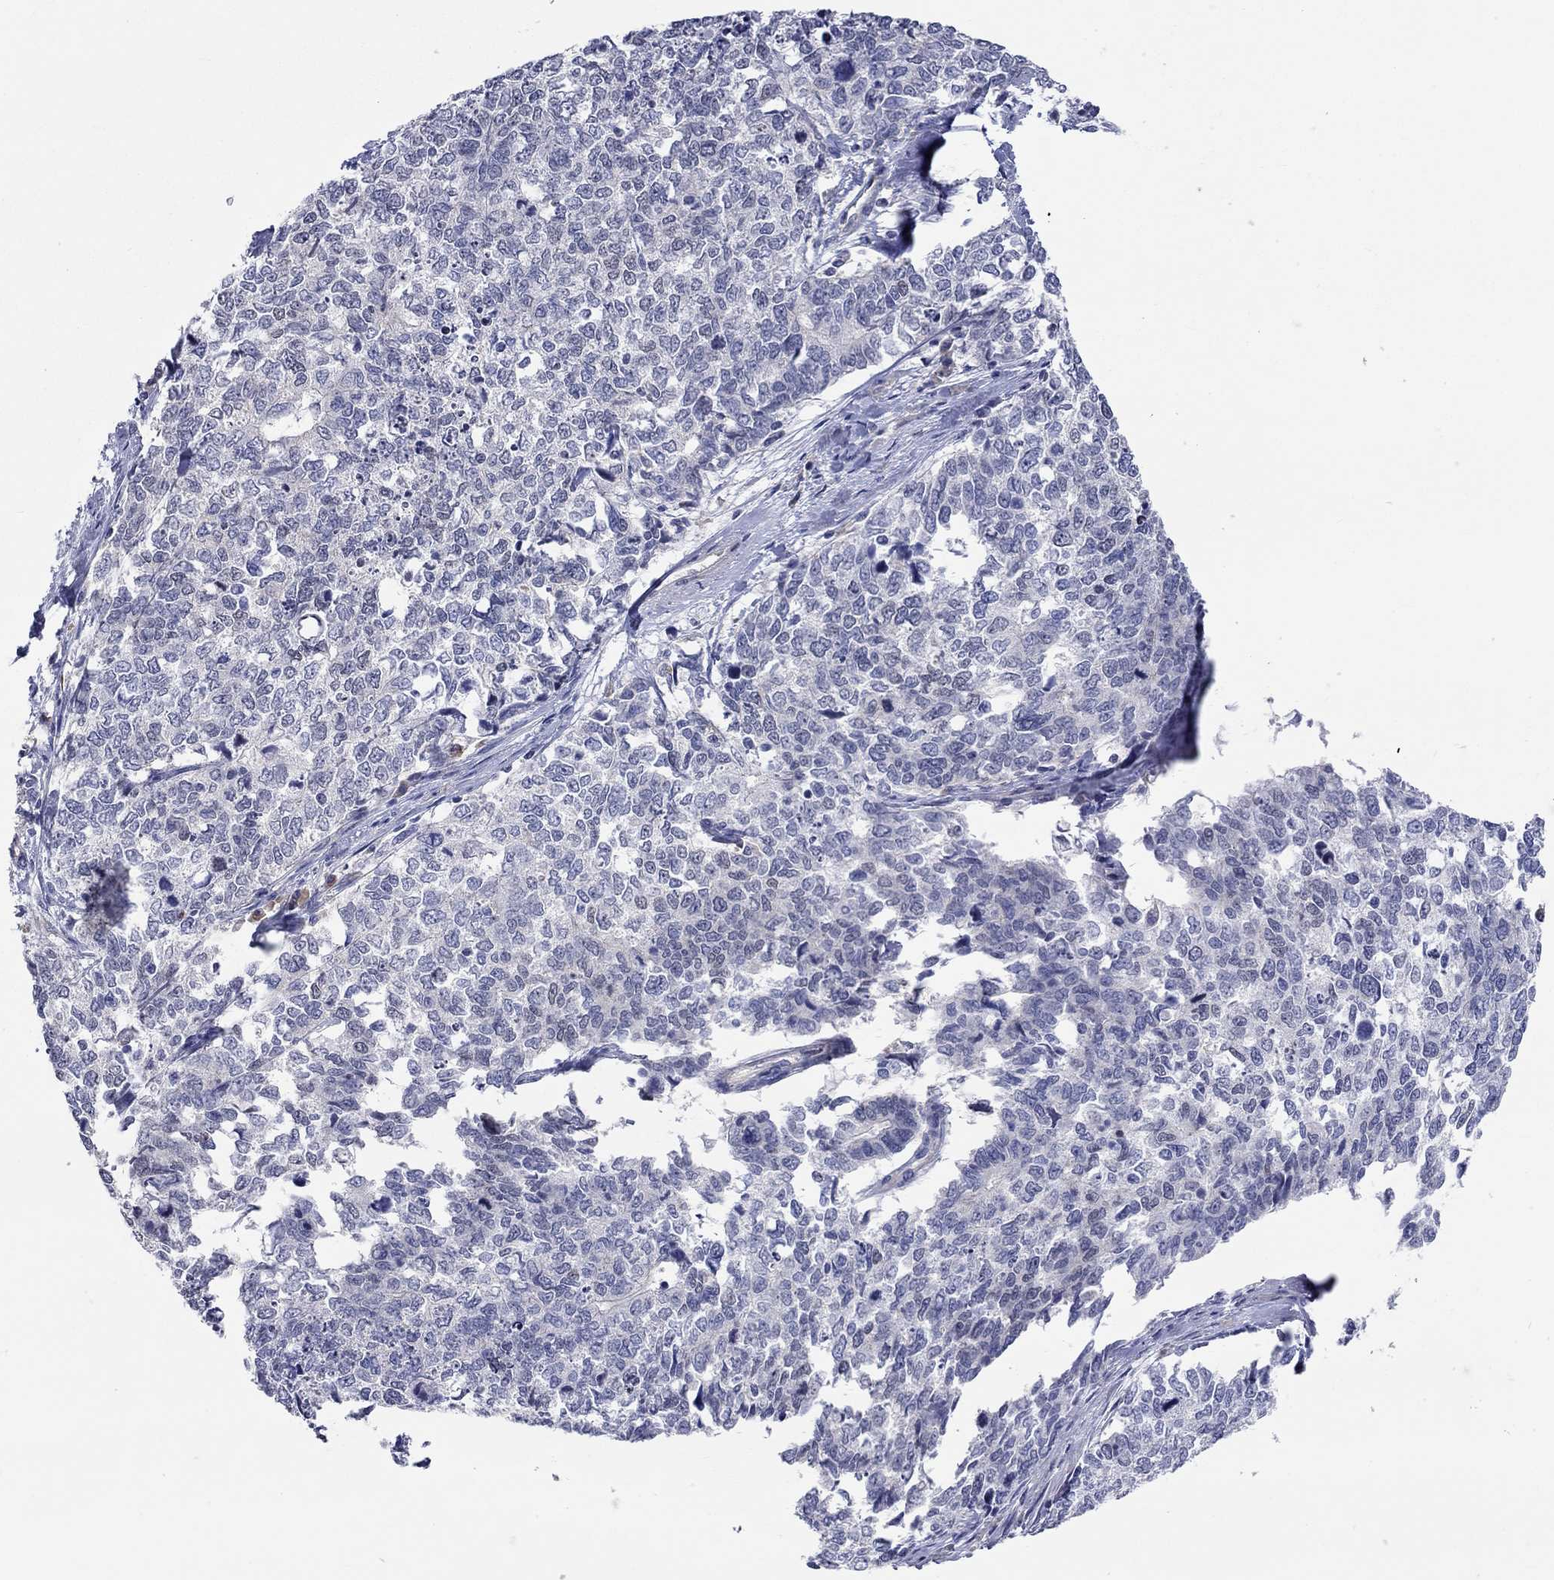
{"staining": {"intensity": "negative", "quantity": "none", "location": "none"}, "tissue": "cervical cancer", "cell_type": "Tumor cells", "image_type": "cancer", "snomed": [{"axis": "morphology", "description": "Squamous cell carcinoma, NOS"}, {"axis": "topography", "description": "Cervix"}], "caption": "DAB immunohistochemical staining of human cervical cancer displays no significant expression in tumor cells.", "gene": "PCDHGA10", "patient": {"sex": "female", "age": 63}}